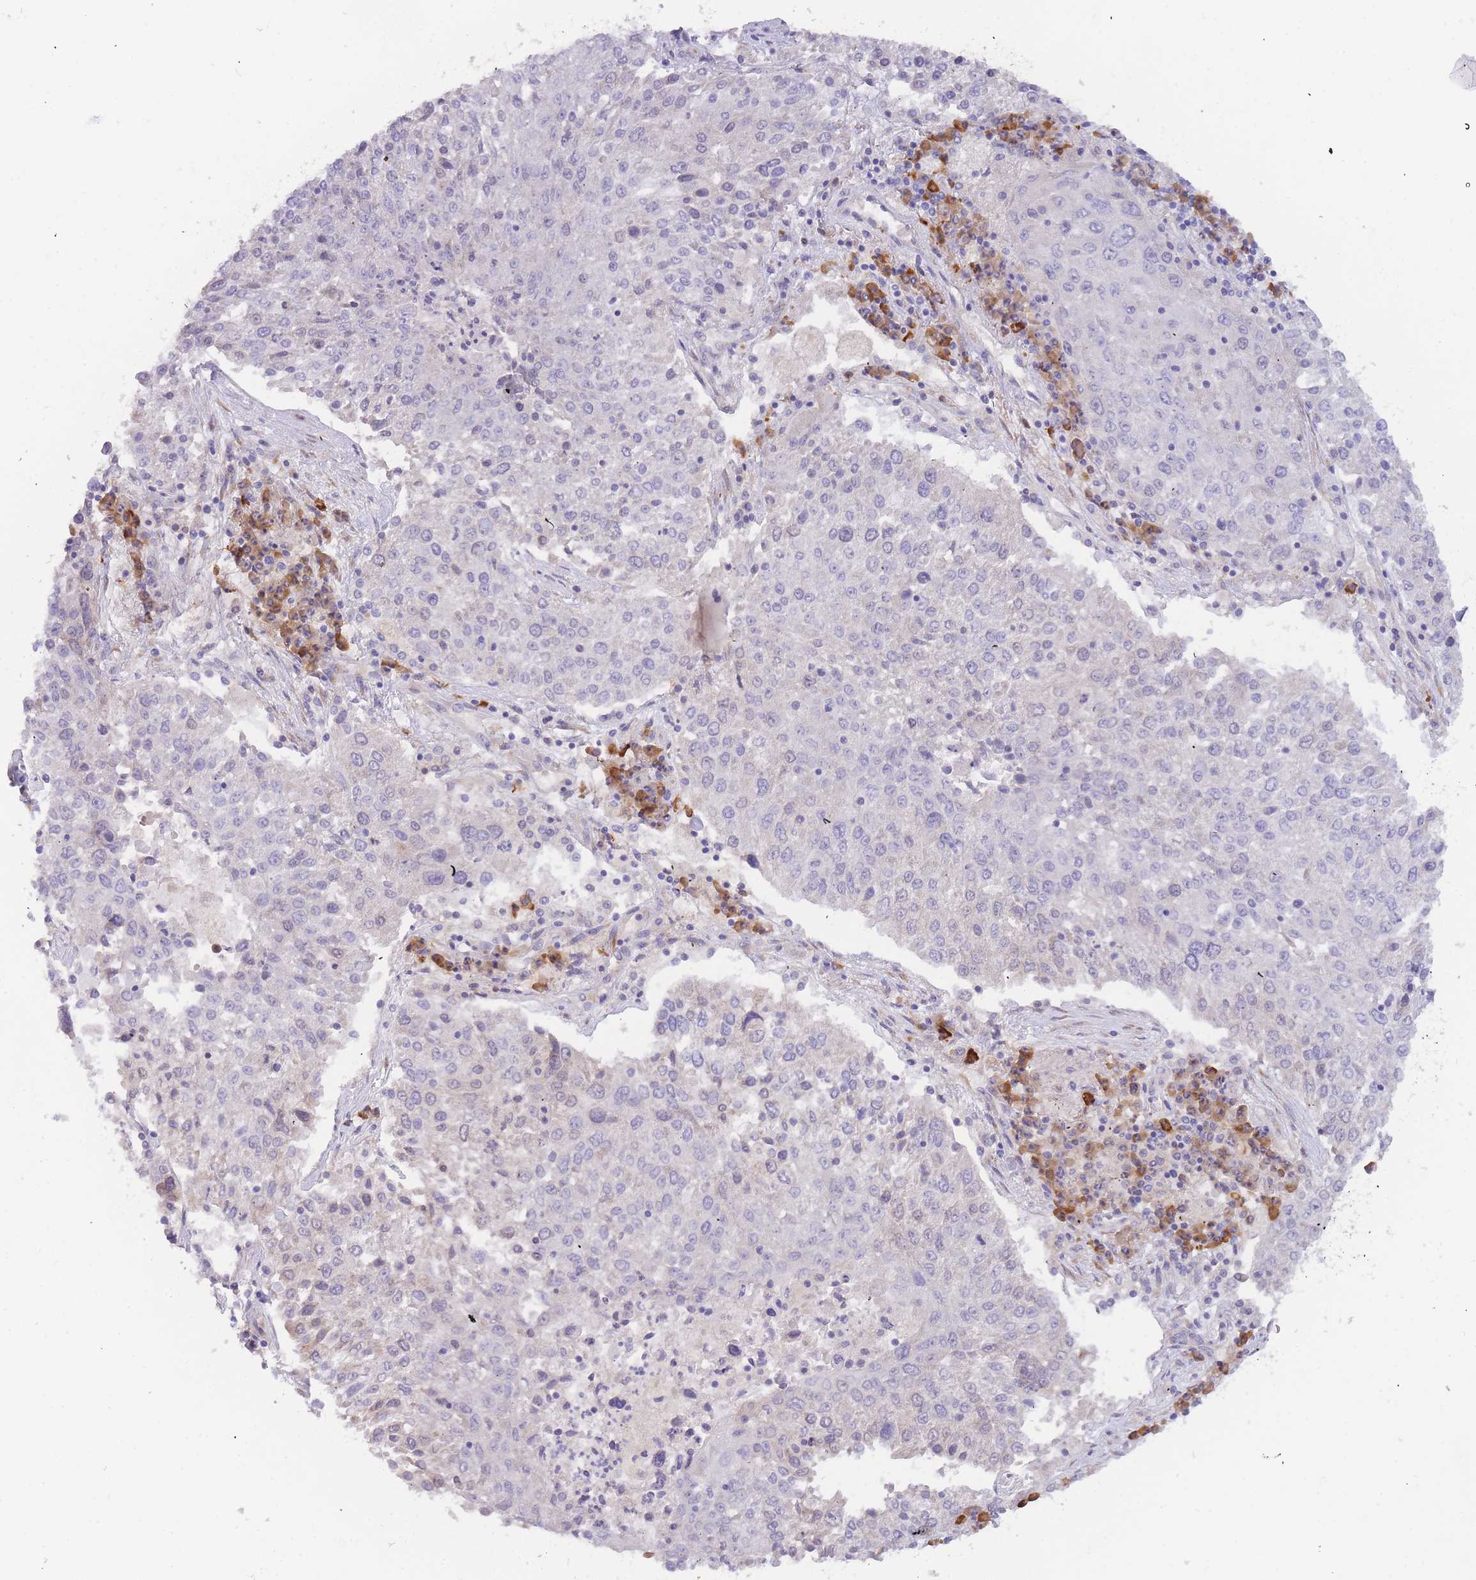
{"staining": {"intensity": "negative", "quantity": "none", "location": "none"}, "tissue": "lung cancer", "cell_type": "Tumor cells", "image_type": "cancer", "snomed": [{"axis": "morphology", "description": "Squamous cell carcinoma, NOS"}, {"axis": "topography", "description": "Lung"}], "caption": "The IHC histopathology image has no significant positivity in tumor cells of lung squamous cell carcinoma tissue.", "gene": "SLC35E4", "patient": {"sex": "male", "age": 65}}